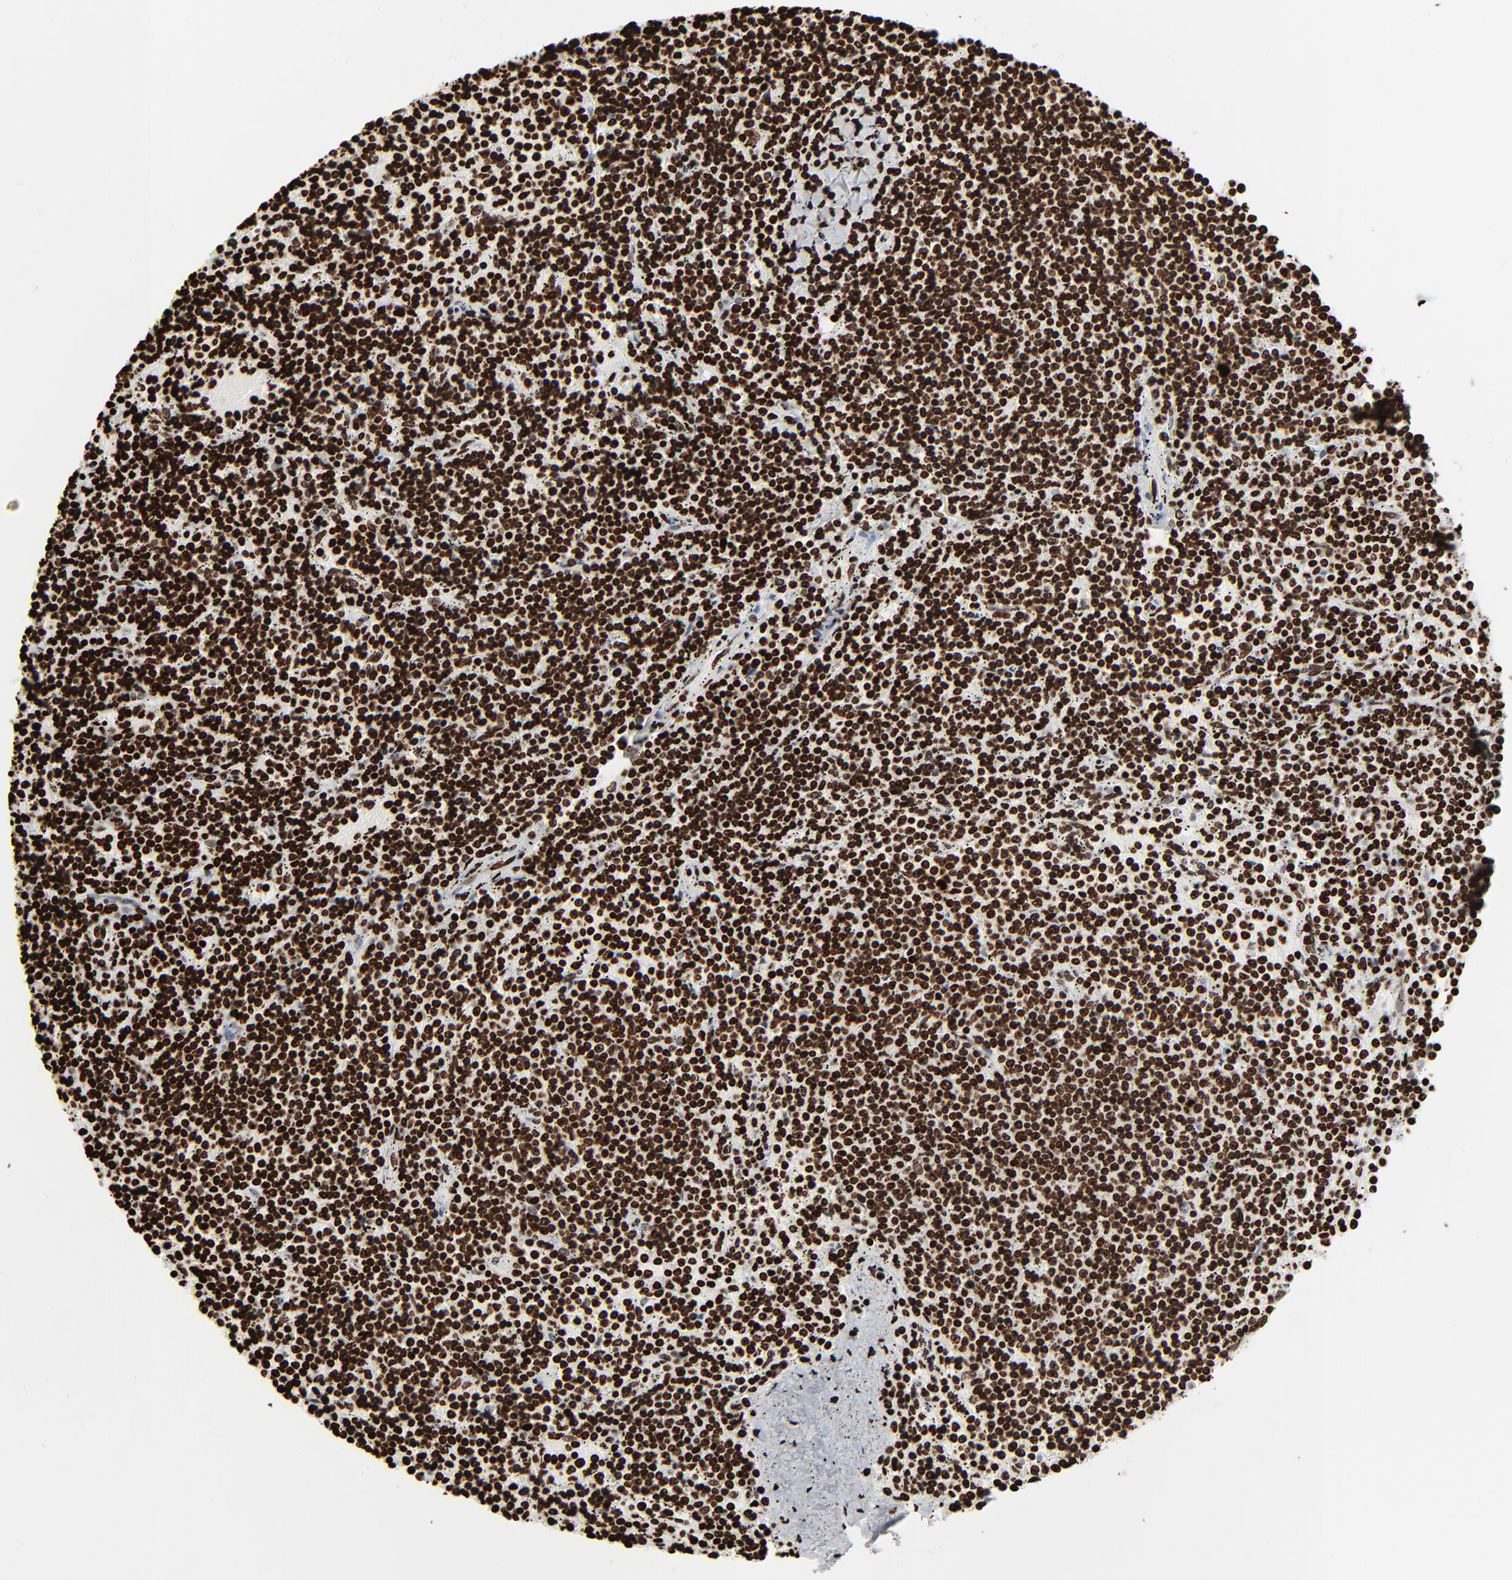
{"staining": {"intensity": "strong", "quantity": ">75%", "location": "nuclear"}, "tissue": "lymphoma", "cell_type": "Tumor cells", "image_type": "cancer", "snomed": [{"axis": "morphology", "description": "Malignant lymphoma, non-Hodgkin's type, Low grade"}, {"axis": "topography", "description": "Spleen"}], "caption": "Human lymphoma stained with a brown dye reveals strong nuclear positive positivity in about >75% of tumor cells.", "gene": "H3-4", "patient": {"sex": "female", "age": 50}}